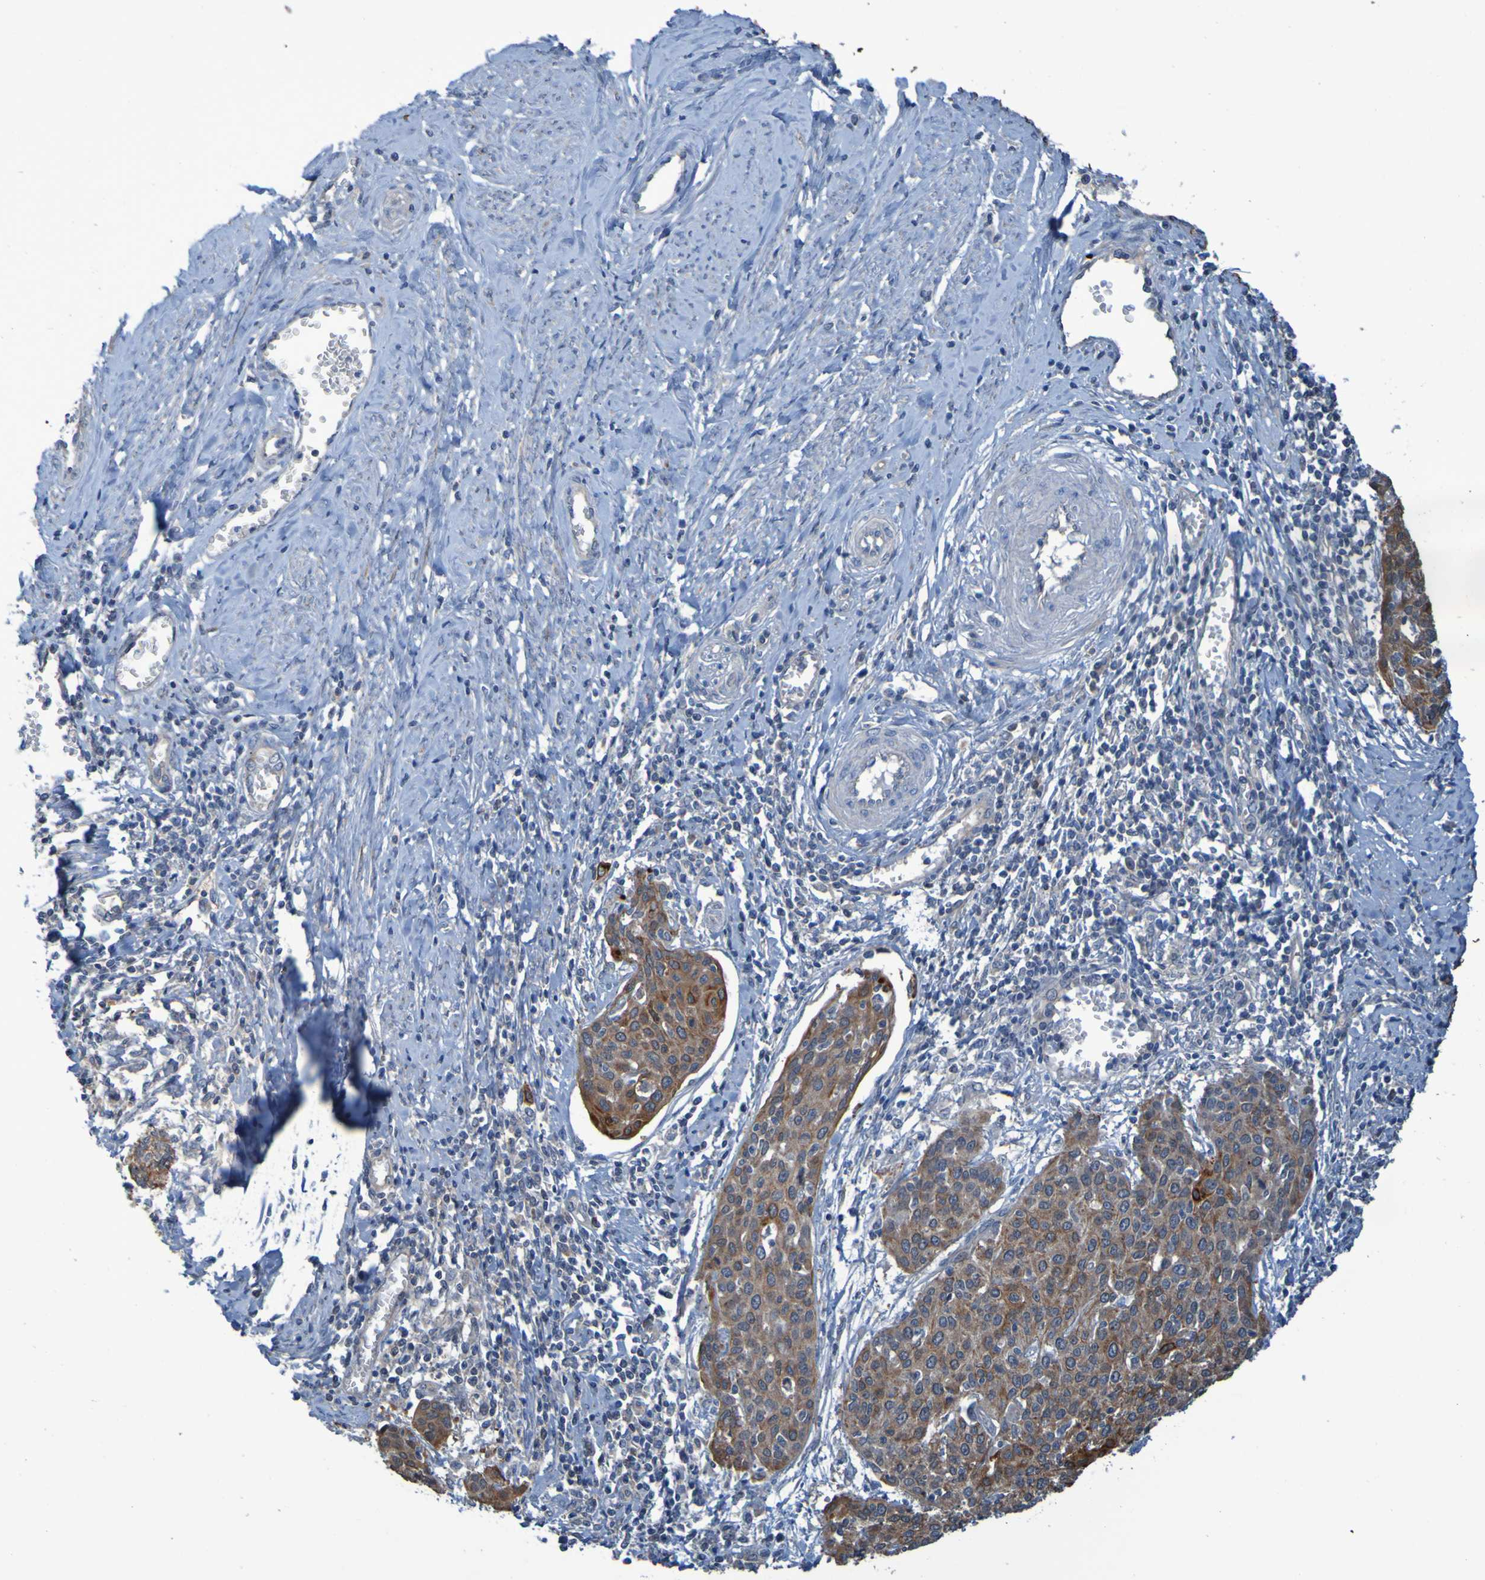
{"staining": {"intensity": "moderate", "quantity": ">75%", "location": "cytoplasmic/membranous"}, "tissue": "cervical cancer", "cell_type": "Tumor cells", "image_type": "cancer", "snomed": [{"axis": "morphology", "description": "Squamous cell carcinoma, NOS"}, {"axis": "topography", "description": "Cervix"}], "caption": "Protein staining reveals moderate cytoplasmic/membranous positivity in approximately >75% of tumor cells in cervical squamous cell carcinoma.", "gene": "NPRL3", "patient": {"sex": "female", "age": 38}}